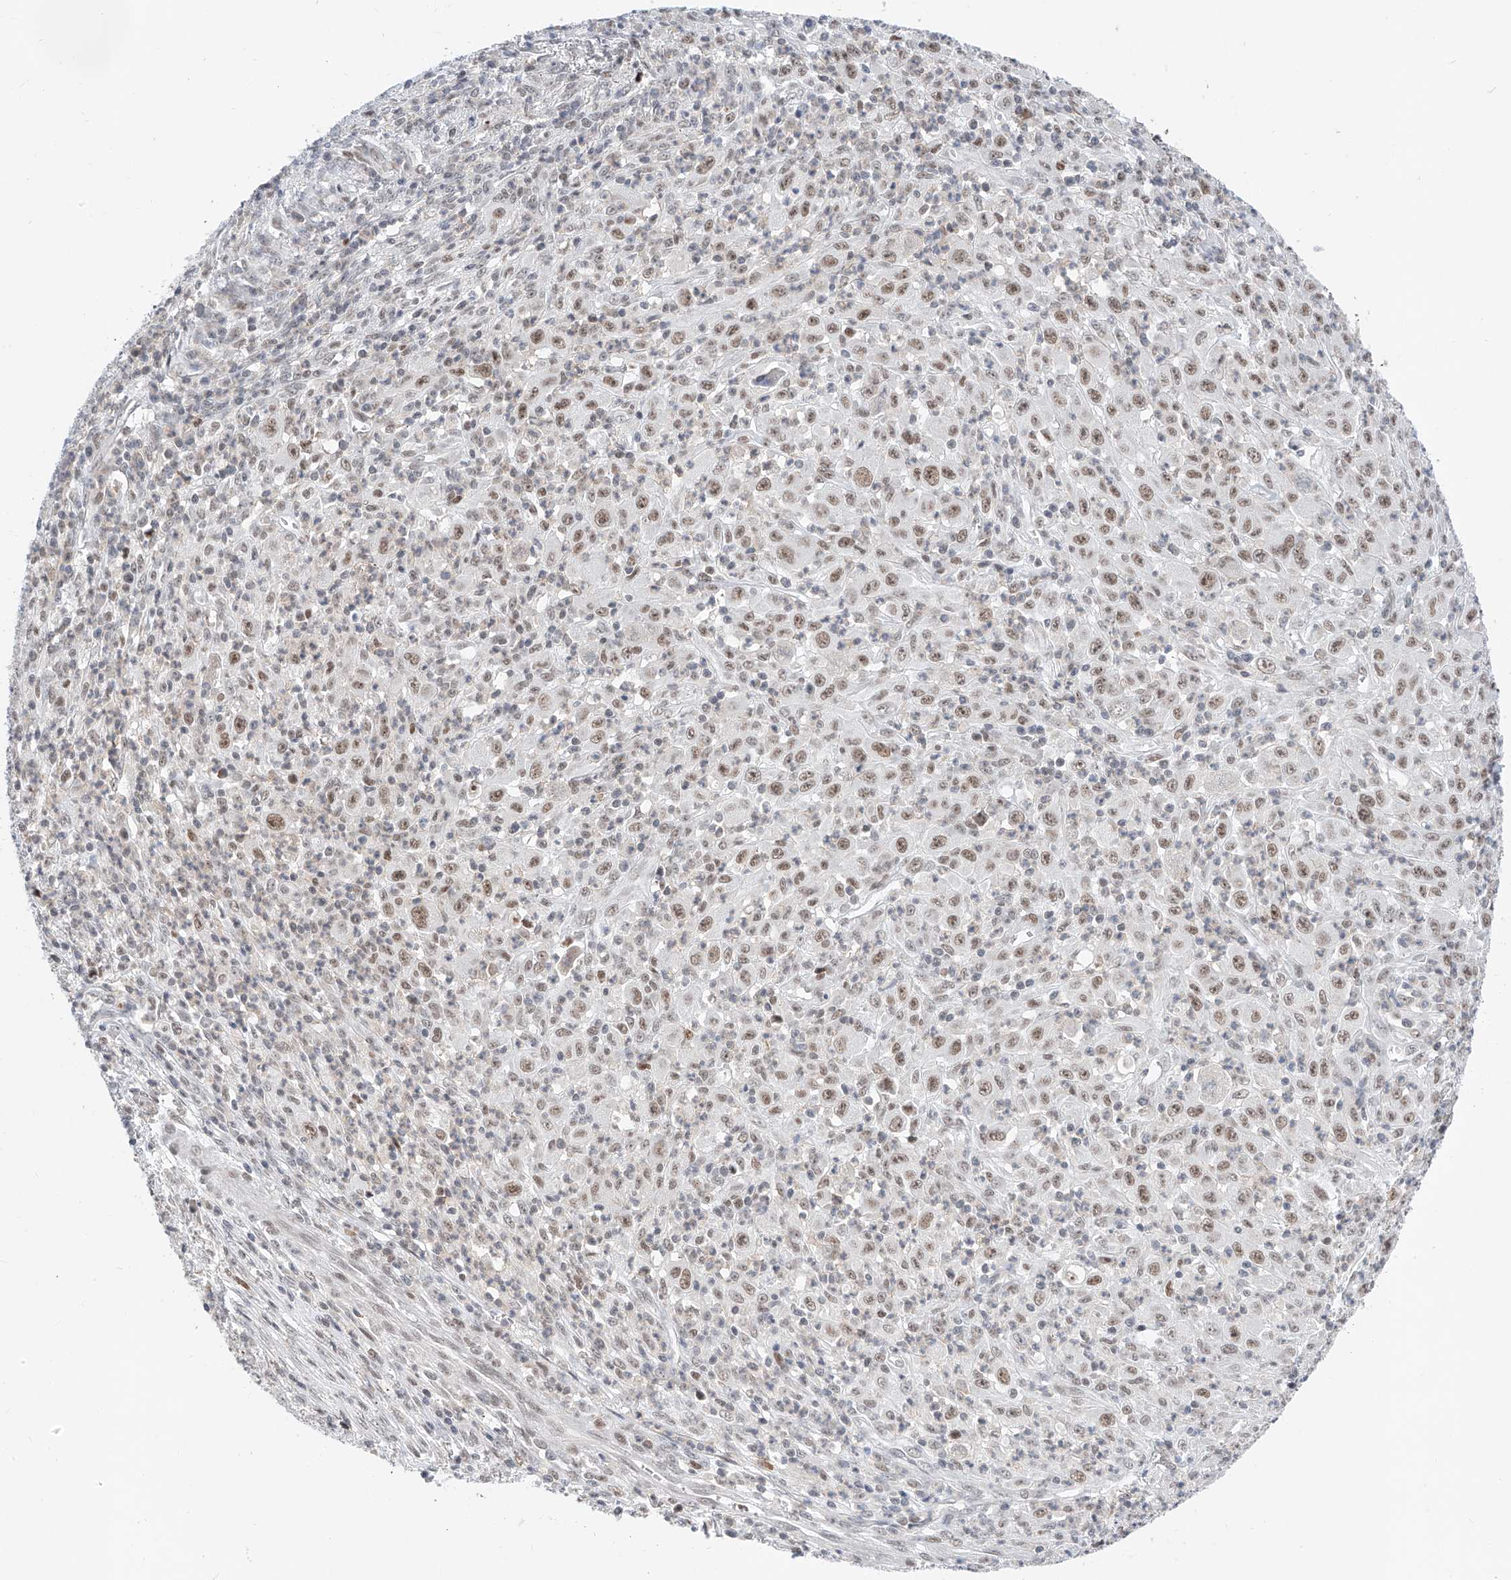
{"staining": {"intensity": "moderate", "quantity": "25%-75%", "location": "nuclear"}, "tissue": "melanoma", "cell_type": "Tumor cells", "image_type": "cancer", "snomed": [{"axis": "morphology", "description": "Malignant melanoma, Metastatic site"}, {"axis": "topography", "description": "Skin"}], "caption": "Immunohistochemical staining of human malignant melanoma (metastatic site) shows moderate nuclear protein expression in approximately 25%-75% of tumor cells.", "gene": "SNRNP200", "patient": {"sex": "female", "age": 56}}